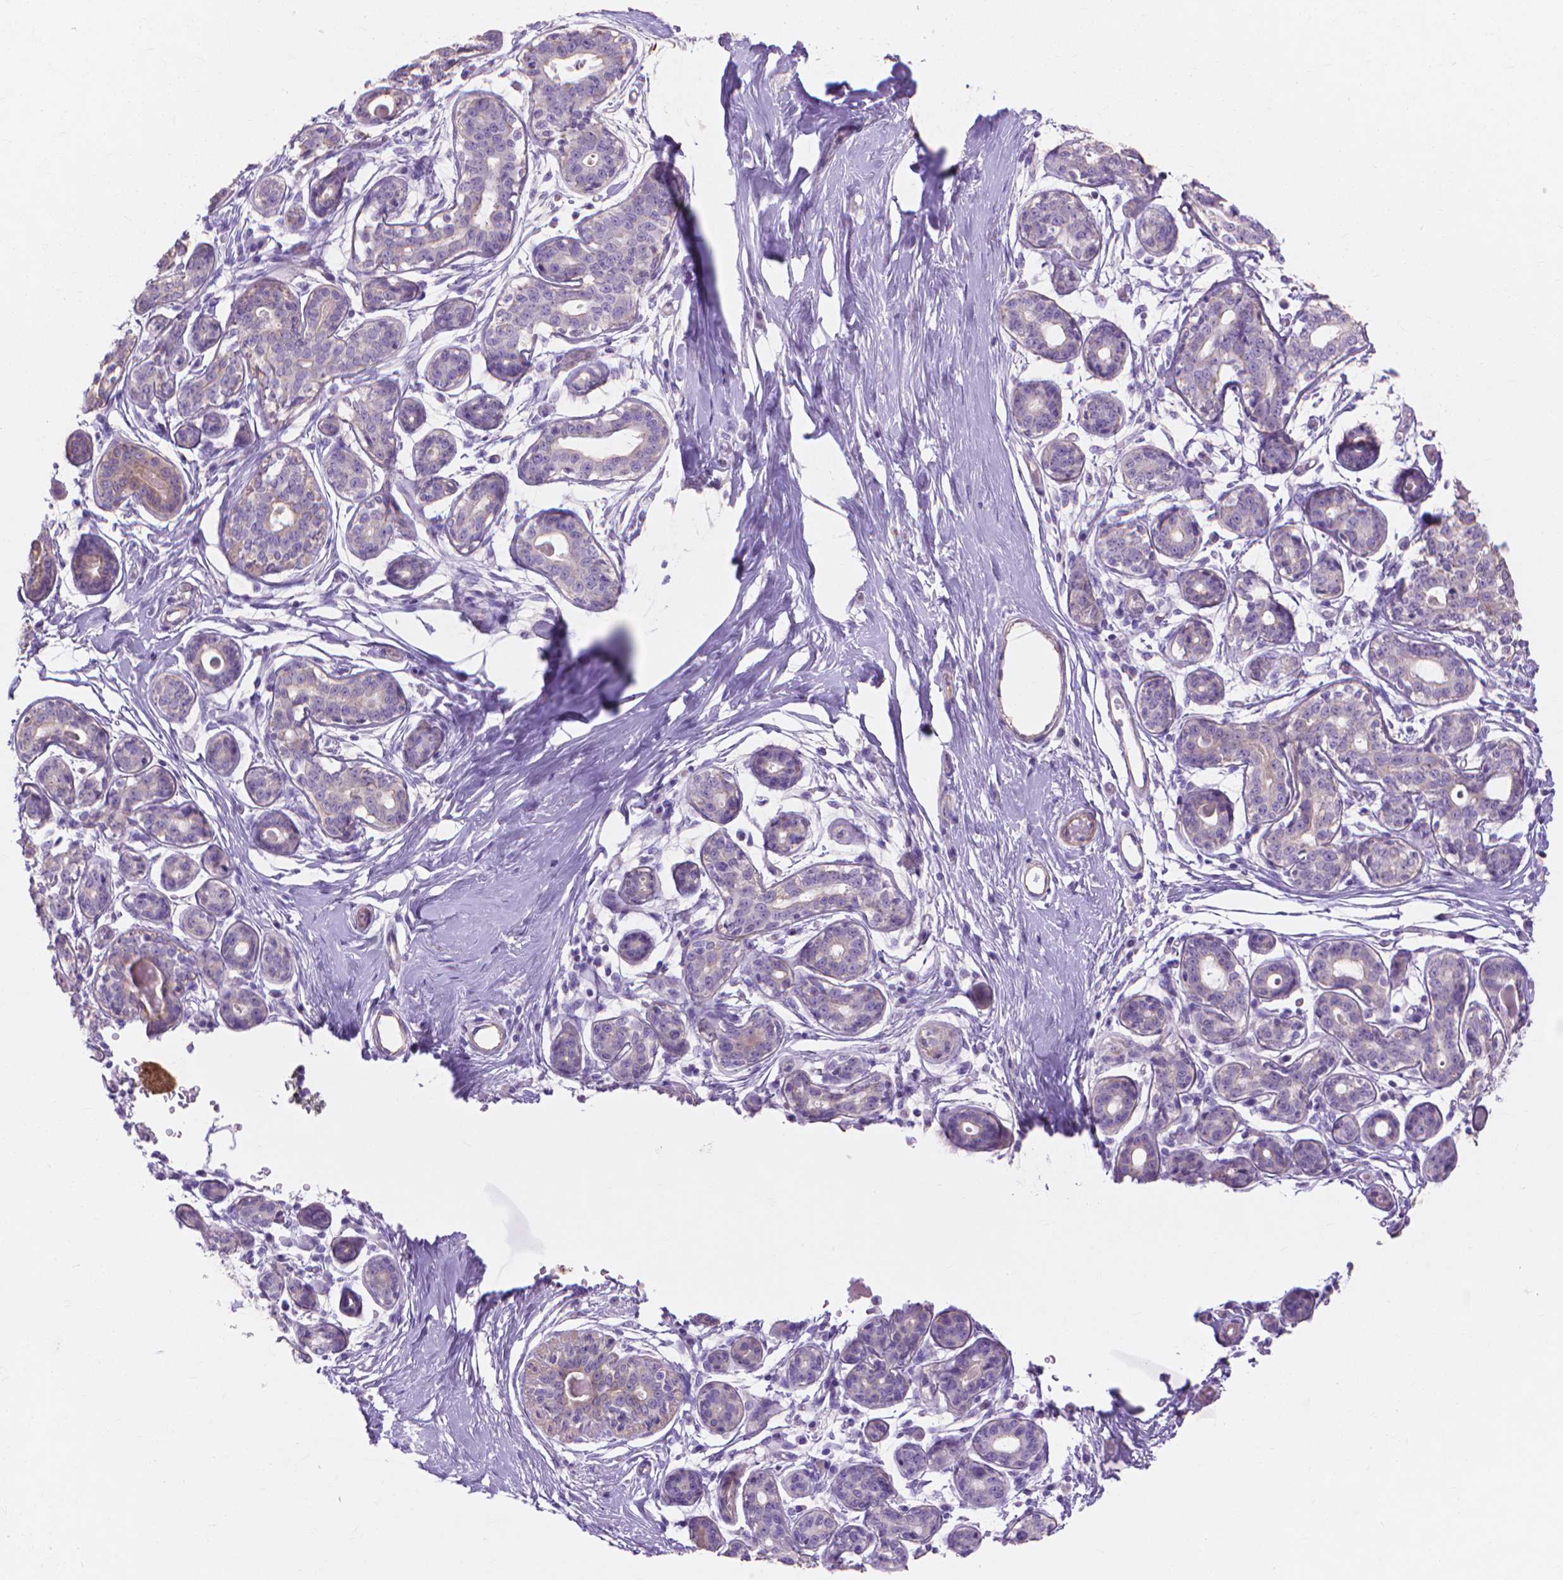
{"staining": {"intensity": "negative", "quantity": "none", "location": "none"}, "tissue": "breast", "cell_type": "Adipocytes", "image_type": "normal", "snomed": [{"axis": "morphology", "description": "Normal tissue, NOS"}, {"axis": "topography", "description": "Skin"}, {"axis": "topography", "description": "Breast"}], "caption": "This is an immunohistochemistry (IHC) image of unremarkable breast. There is no staining in adipocytes.", "gene": "MBLAC1", "patient": {"sex": "female", "age": 43}}